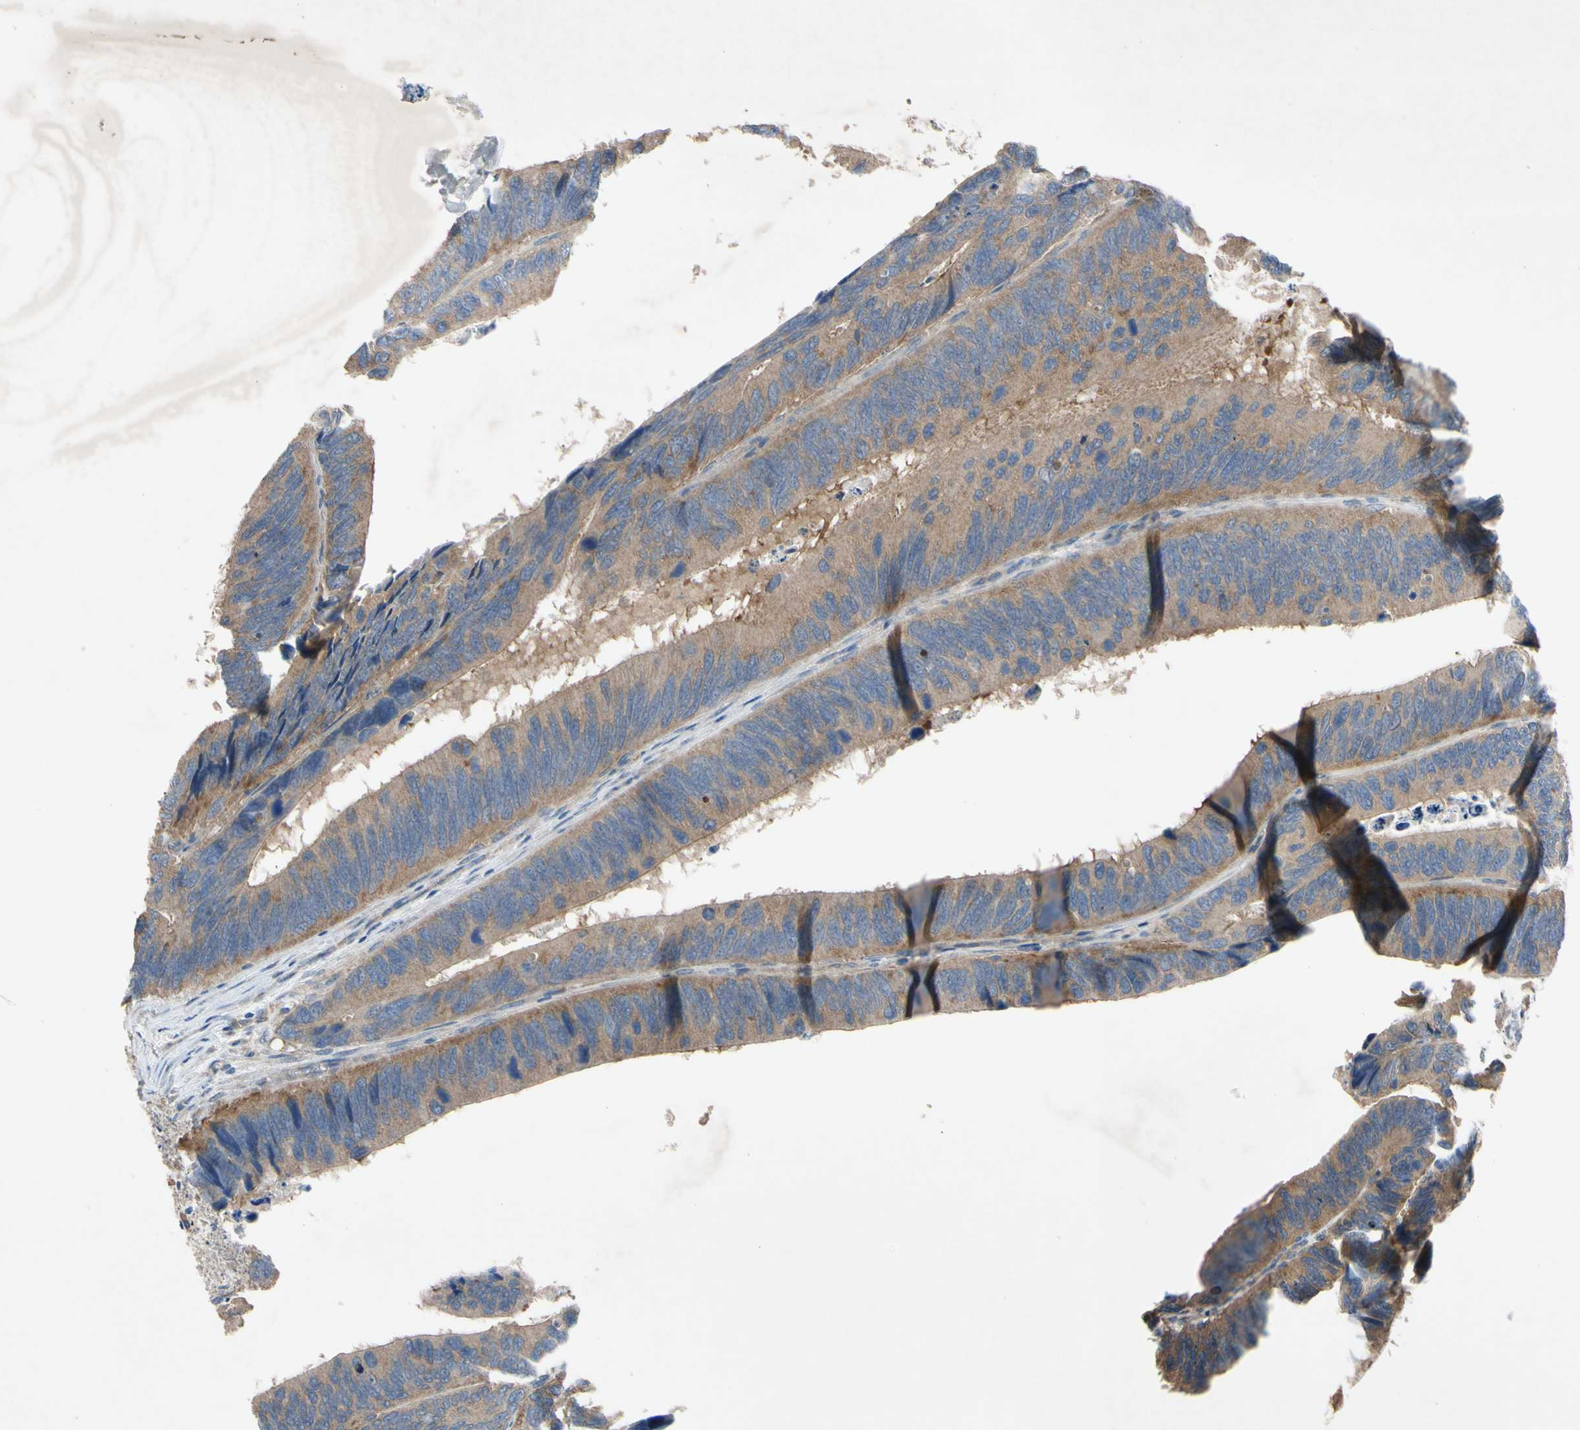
{"staining": {"intensity": "moderate", "quantity": ">75%", "location": "cytoplasmic/membranous"}, "tissue": "colorectal cancer", "cell_type": "Tumor cells", "image_type": "cancer", "snomed": [{"axis": "morphology", "description": "Adenocarcinoma, NOS"}, {"axis": "topography", "description": "Colon"}], "caption": "Protein analysis of colorectal adenocarcinoma tissue exhibits moderate cytoplasmic/membranous positivity in about >75% of tumor cells. (DAB (3,3'-diaminobenzidine) IHC, brown staining for protein, blue staining for nuclei).", "gene": "HILPDA", "patient": {"sex": "male", "age": 72}}